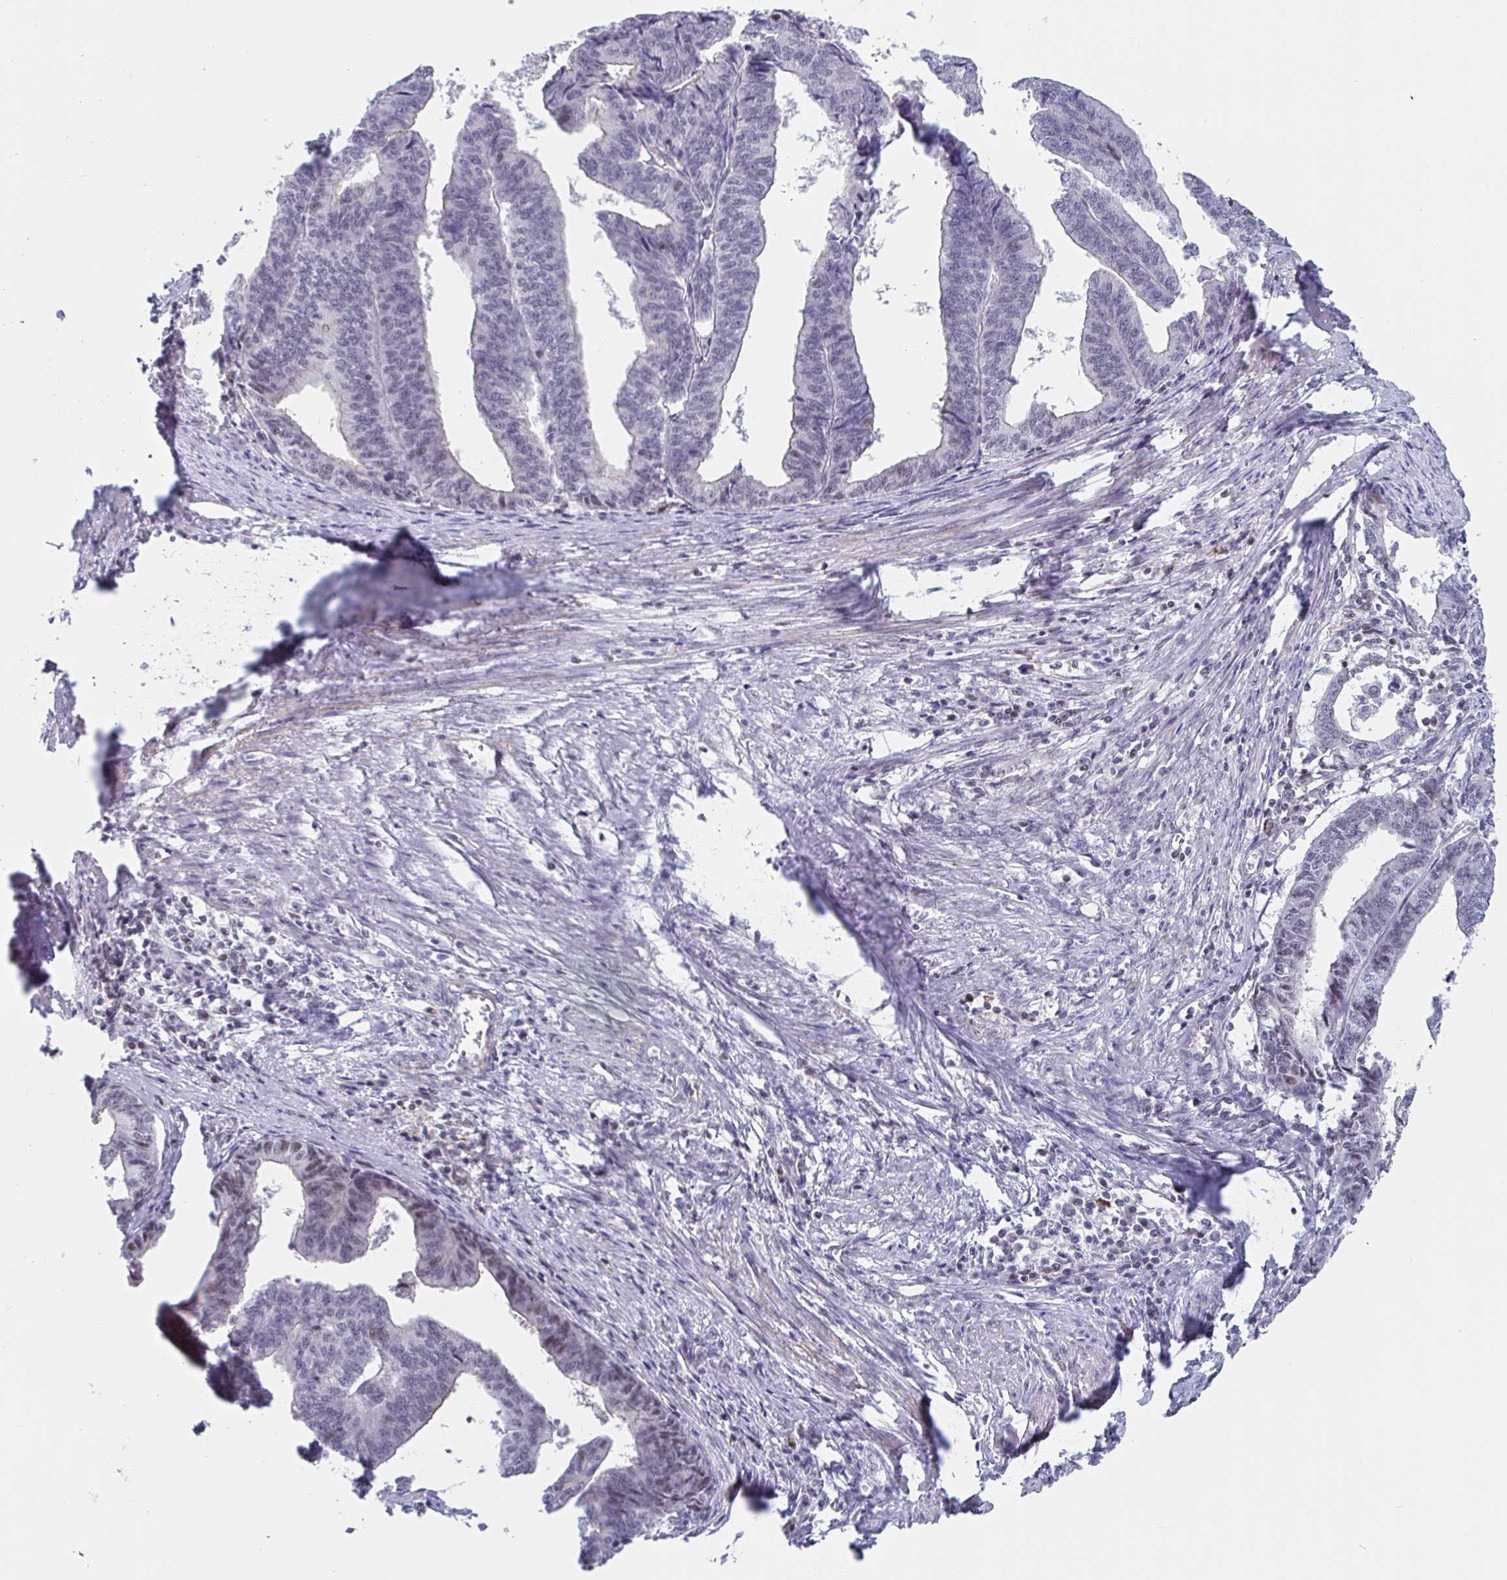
{"staining": {"intensity": "weak", "quantity": "<25%", "location": "nuclear"}, "tissue": "endometrial cancer", "cell_type": "Tumor cells", "image_type": "cancer", "snomed": [{"axis": "morphology", "description": "Adenocarcinoma, NOS"}, {"axis": "topography", "description": "Endometrium"}], "caption": "High magnification brightfield microscopy of endometrial cancer stained with DAB (3,3'-diaminobenzidine) (brown) and counterstained with hematoxylin (blue): tumor cells show no significant staining.", "gene": "WDR72", "patient": {"sex": "female", "age": 65}}